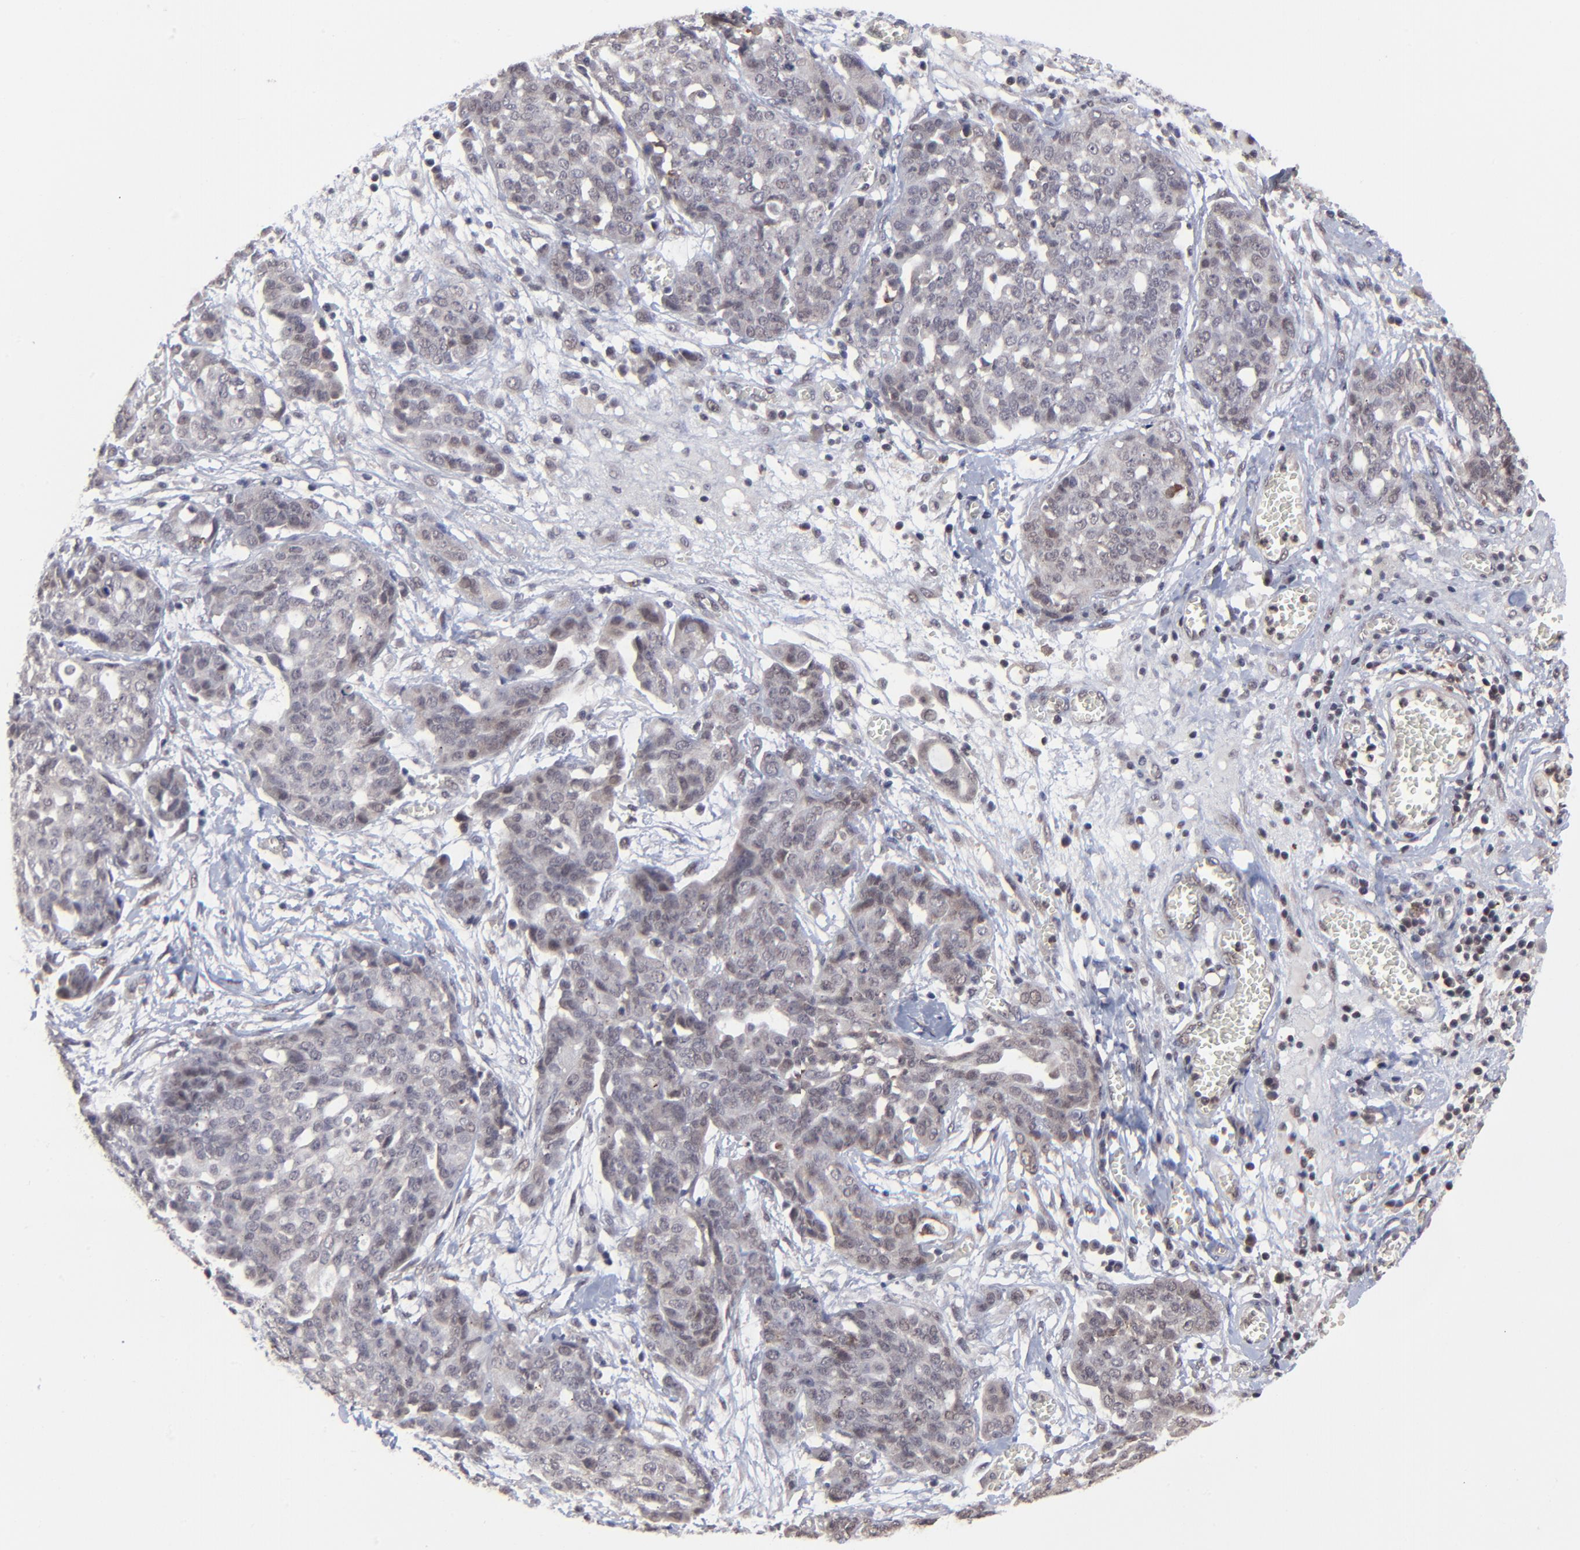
{"staining": {"intensity": "weak", "quantity": "<25%", "location": "cytoplasmic/membranous"}, "tissue": "ovarian cancer", "cell_type": "Tumor cells", "image_type": "cancer", "snomed": [{"axis": "morphology", "description": "Cystadenocarcinoma, serous, NOS"}, {"axis": "topography", "description": "Soft tissue"}, {"axis": "topography", "description": "Ovary"}], "caption": "Immunohistochemistry (IHC) micrograph of serous cystadenocarcinoma (ovarian) stained for a protein (brown), which exhibits no positivity in tumor cells. (DAB IHC, high magnification).", "gene": "ZNF419", "patient": {"sex": "female", "age": 57}}